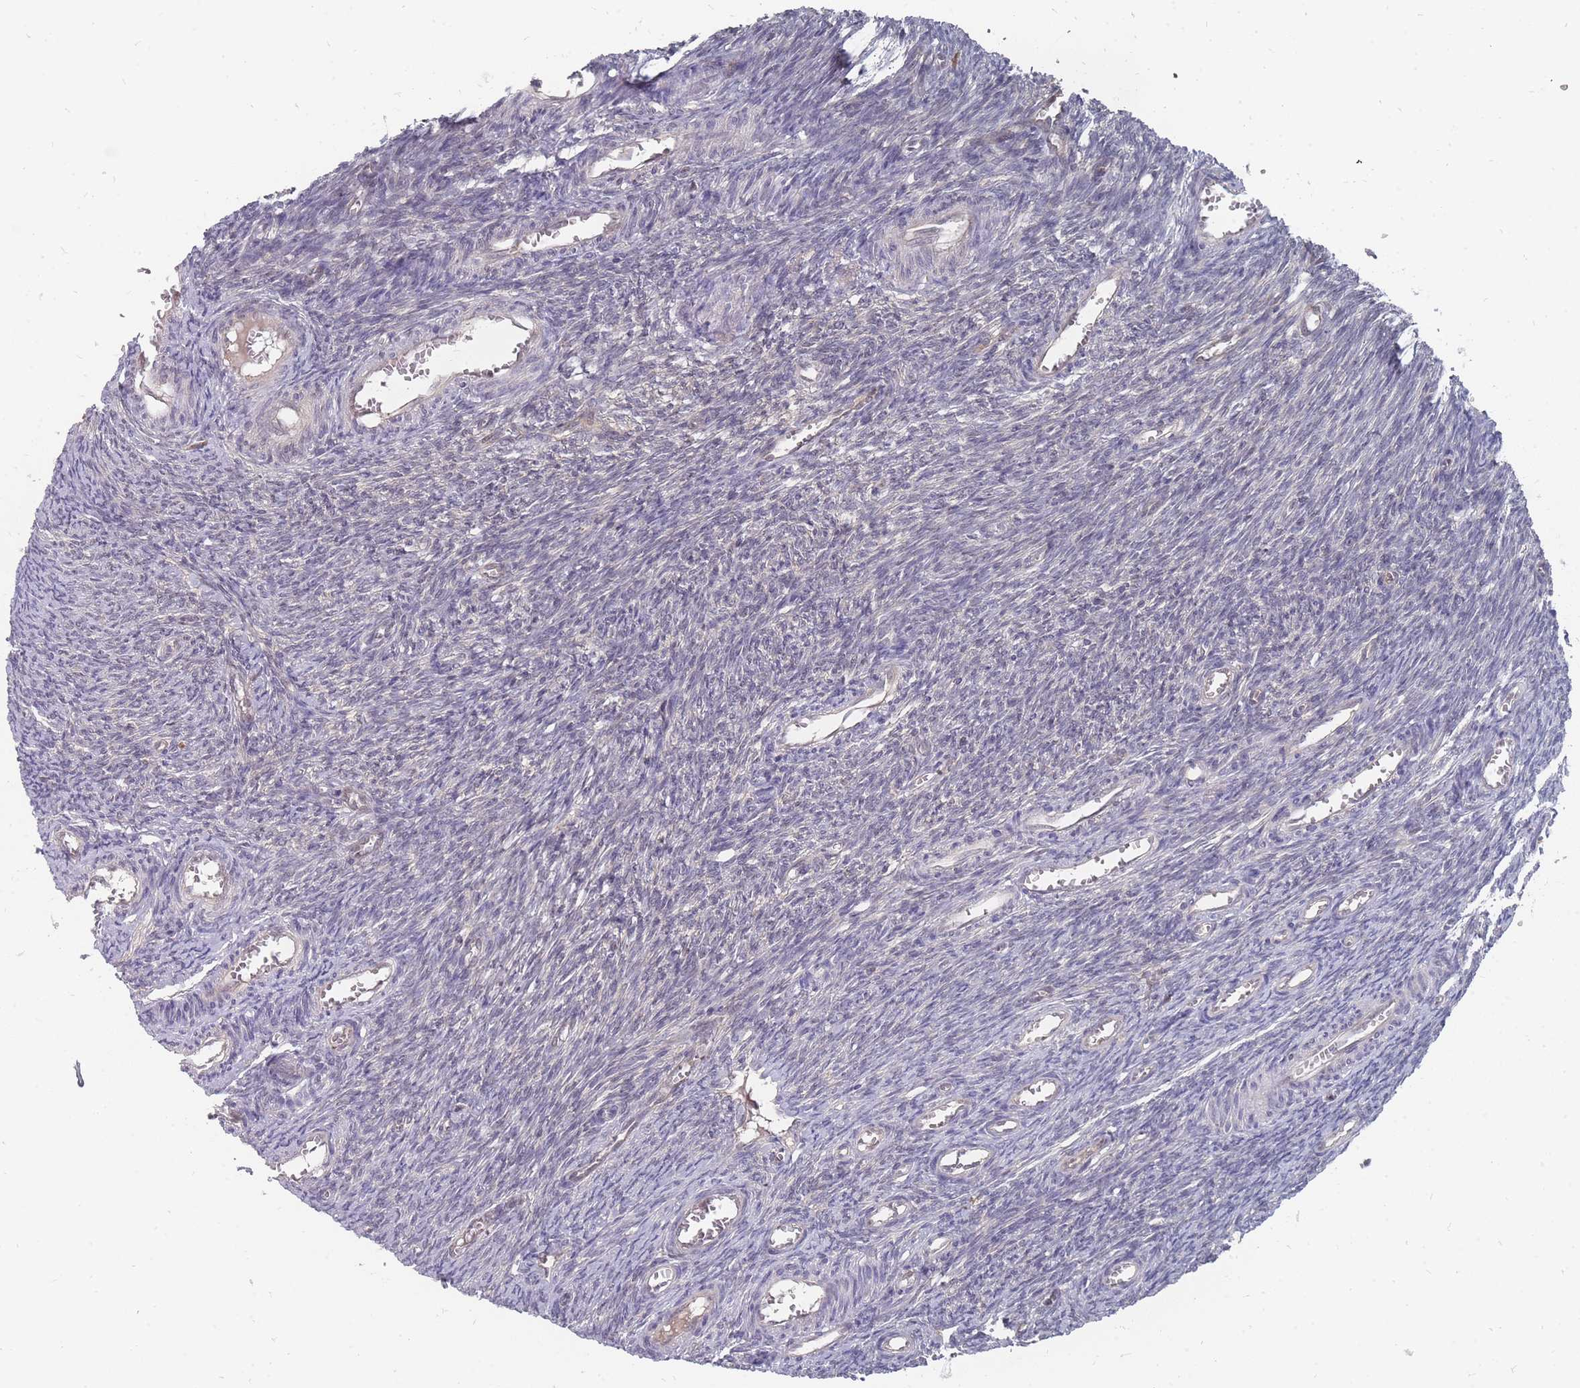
{"staining": {"intensity": "negative", "quantity": "none", "location": "none"}, "tissue": "ovary", "cell_type": "Ovarian stroma cells", "image_type": "normal", "snomed": [{"axis": "morphology", "description": "Normal tissue, NOS"}, {"axis": "topography", "description": "Ovary"}], "caption": "There is no significant expression in ovarian stroma cells of ovary. (Stains: DAB (3,3'-diaminobenzidine) immunohistochemistry (IHC) with hematoxylin counter stain, Microscopy: brightfield microscopy at high magnification).", "gene": "NKD1", "patient": {"sex": "female", "age": 44}}